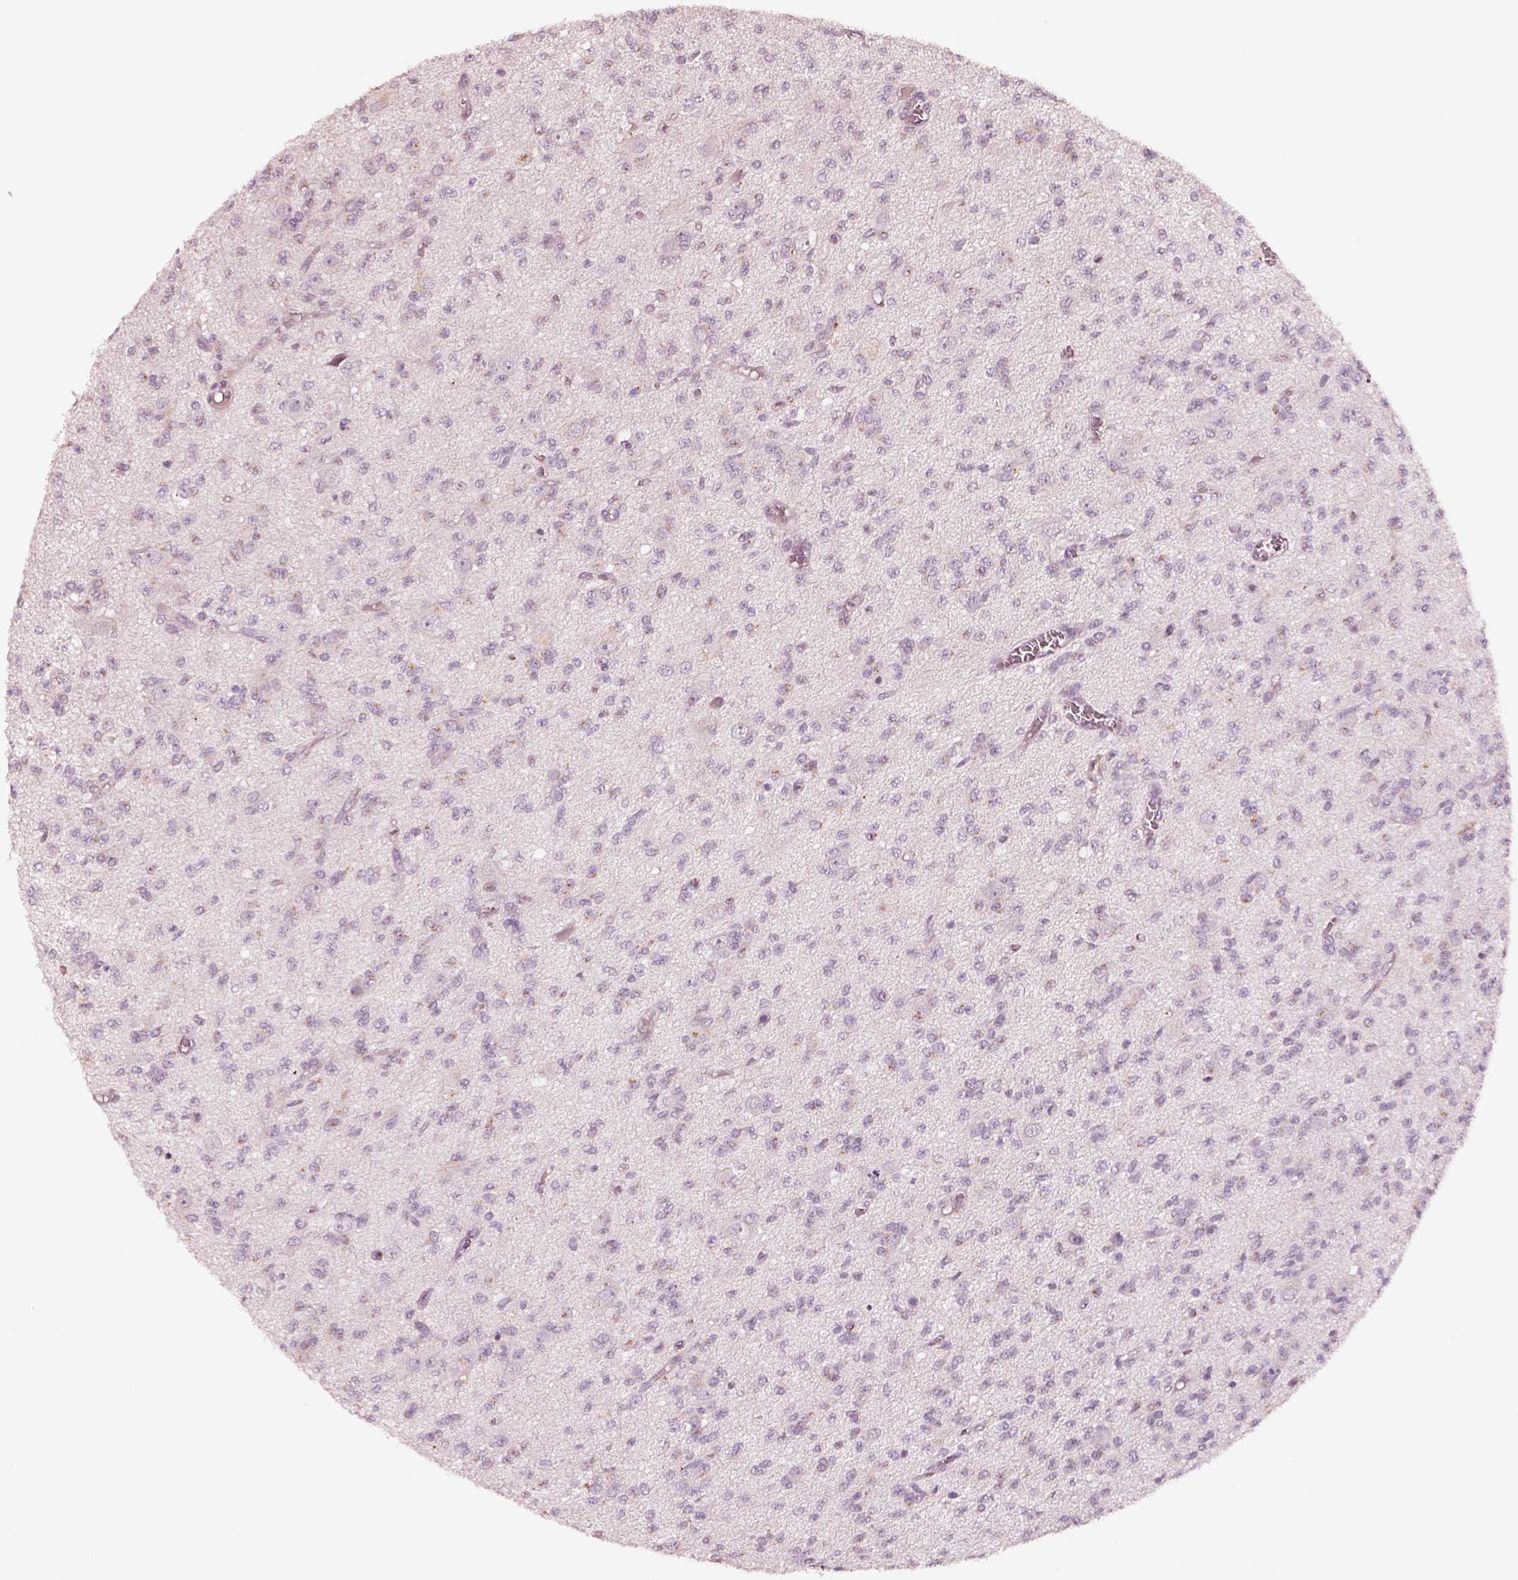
{"staining": {"intensity": "weak", "quantity": "<25%", "location": "cytoplasmic/membranous"}, "tissue": "glioma", "cell_type": "Tumor cells", "image_type": "cancer", "snomed": [{"axis": "morphology", "description": "Glioma, malignant, Low grade"}, {"axis": "topography", "description": "Brain"}], "caption": "Protein analysis of glioma displays no significant expression in tumor cells. (DAB (3,3'-diaminobenzidine) IHC, high magnification).", "gene": "SDCBP2", "patient": {"sex": "male", "age": 64}}